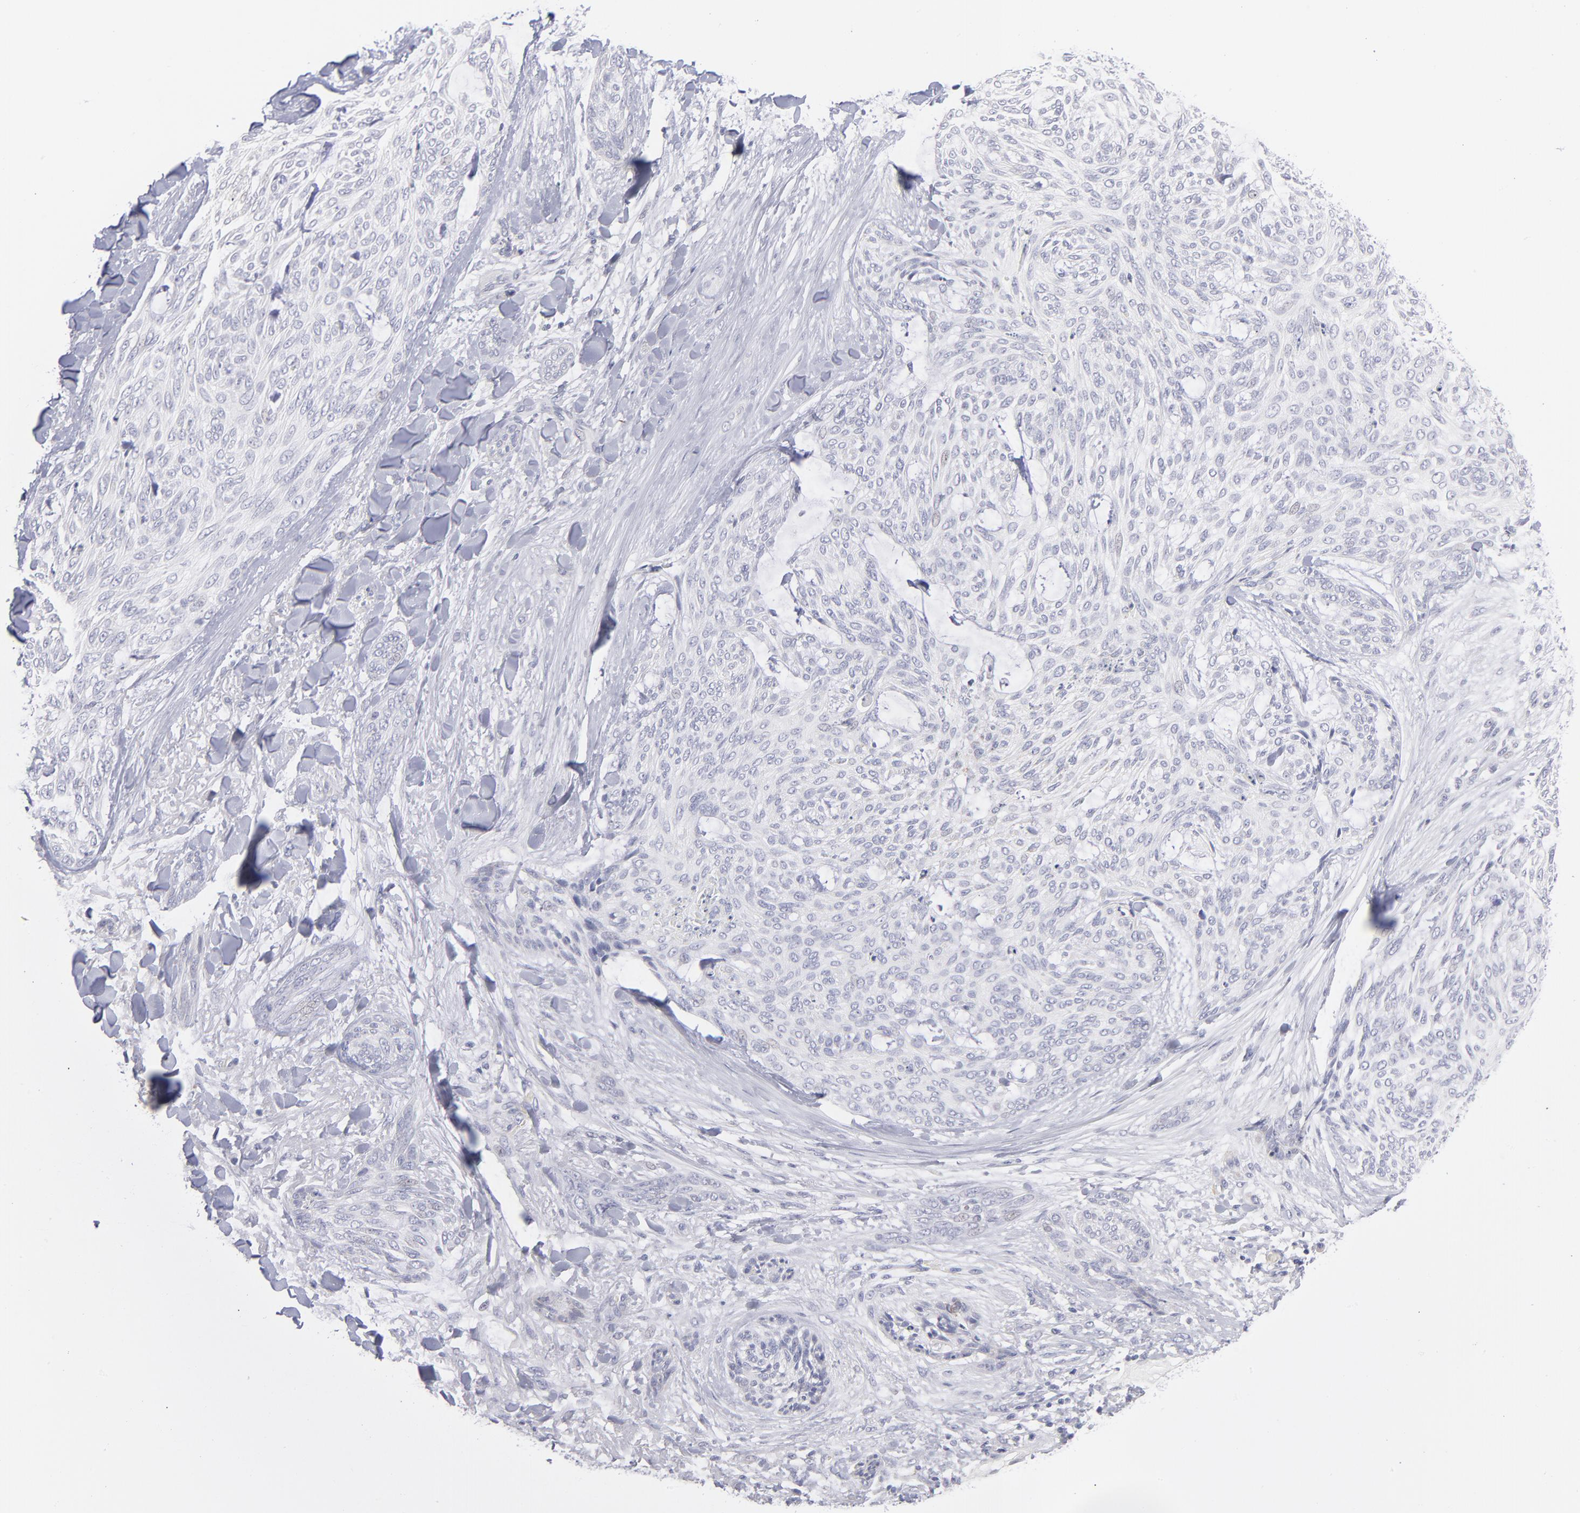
{"staining": {"intensity": "negative", "quantity": "none", "location": "none"}, "tissue": "skin cancer", "cell_type": "Tumor cells", "image_type": "cancer", "snomed": [{"axis": "morphology", "description": "Normal tissue, NOS"}, {"axis": "morphology", "description": "Basal cell carcinoma"}, {"axis": "topography", "description": "Skin"}], "caption": "This is an IHC image of human skin basal cell carcinoma. There is no staining in tumor cells.", "gene": "MTHFD2", "patient": {"sex": "female", "age": 71}}